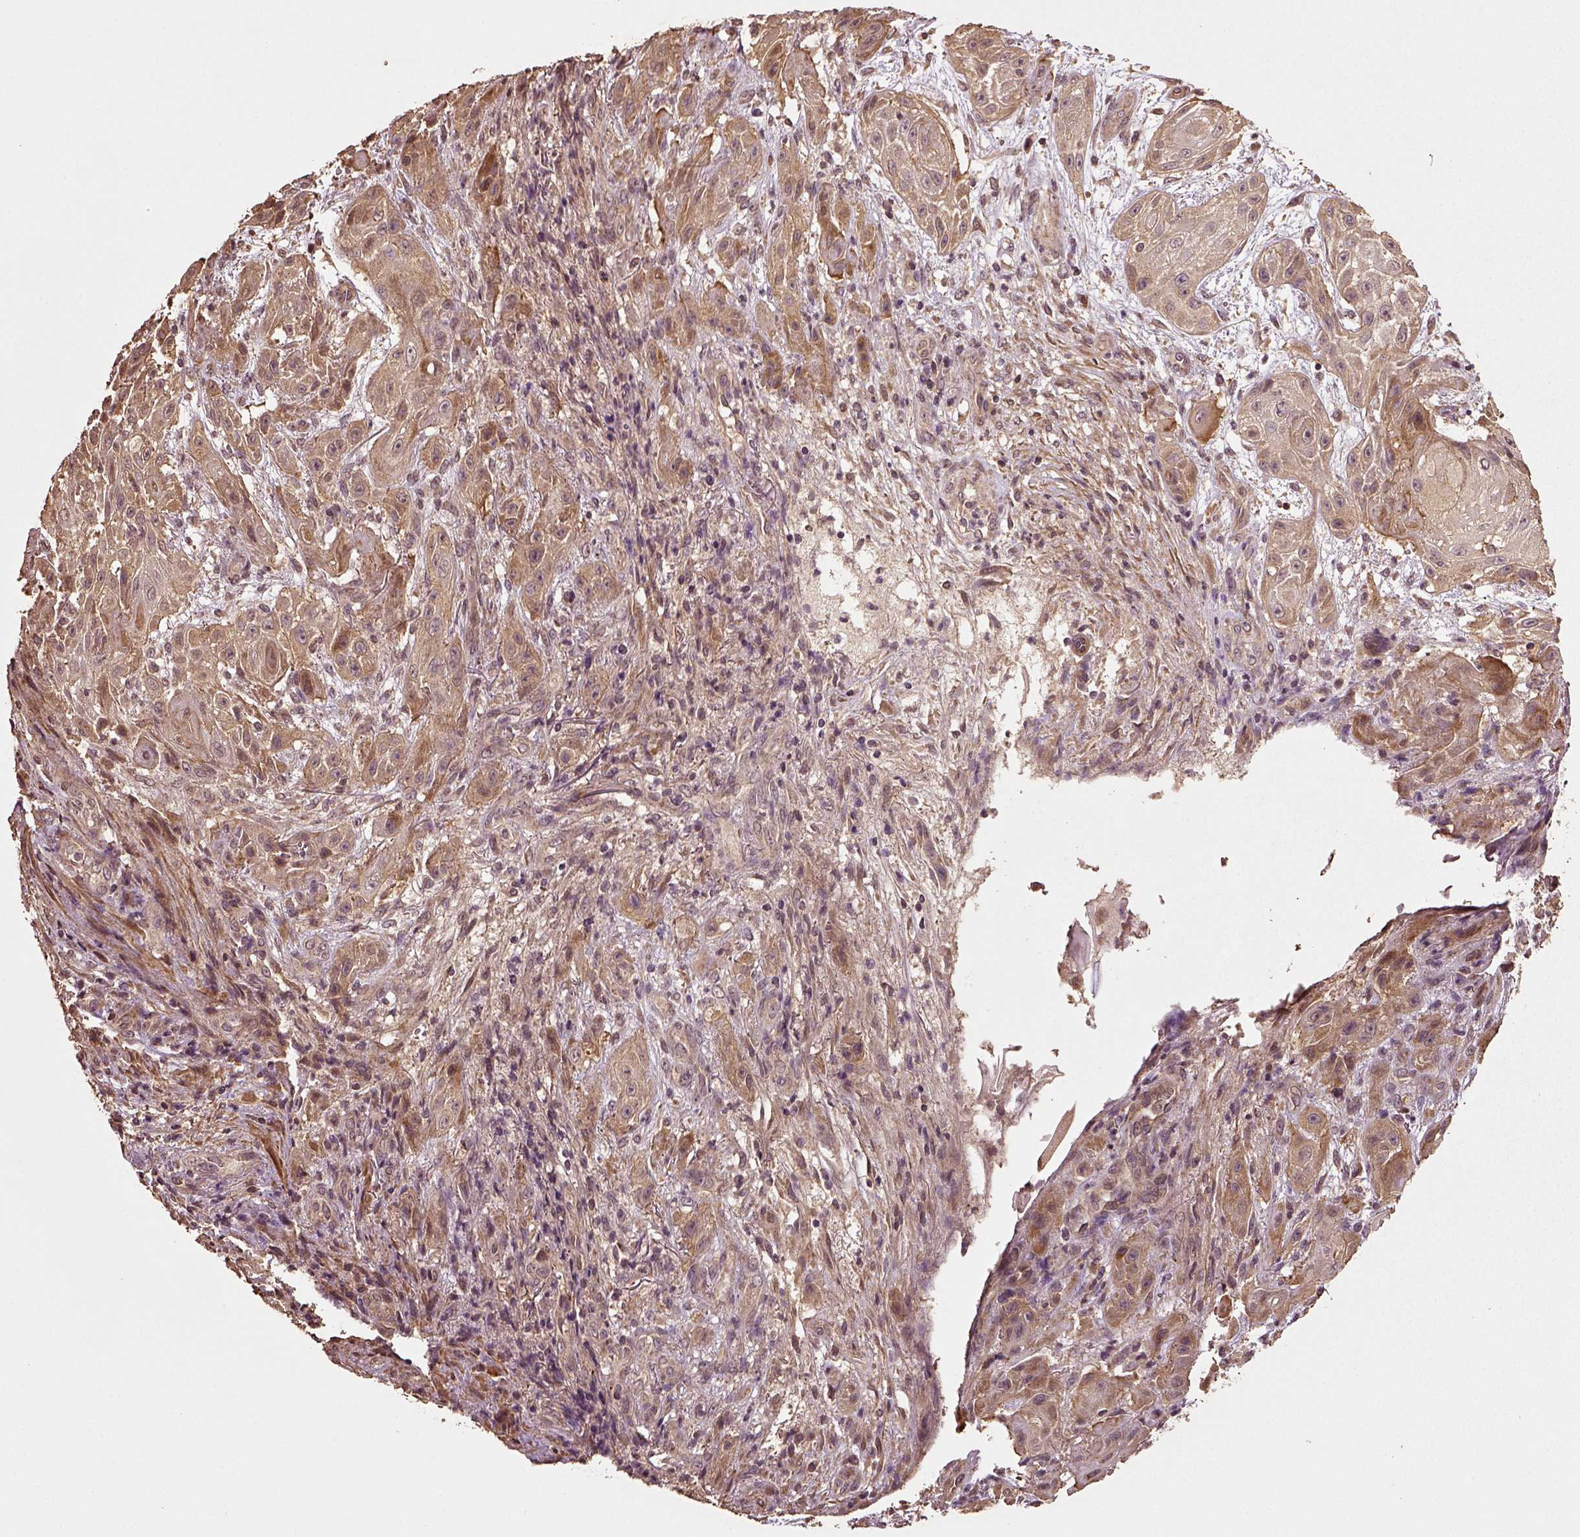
{"staining": {"intensity": "moderate", "quantity": ">75%", "location": "cytoplasmic/membranous"}, "tissue": "skin cancer", "cell_type": "Tumor cells", "image_type": "cancer", "snomed": [{"axis": "morphology", "description": "Squamous cell carcinoma, NOS"}, {"axis": "topography", "description": "Skin"}], "caption": "Squamous cell carcinoma (skin) tissue reveals moderate cytoplasmic/membranous positivity in approximately >75% of tumor cells", "gene": "ERV3-1", "patient": {"sex": "male", "age": 62}}